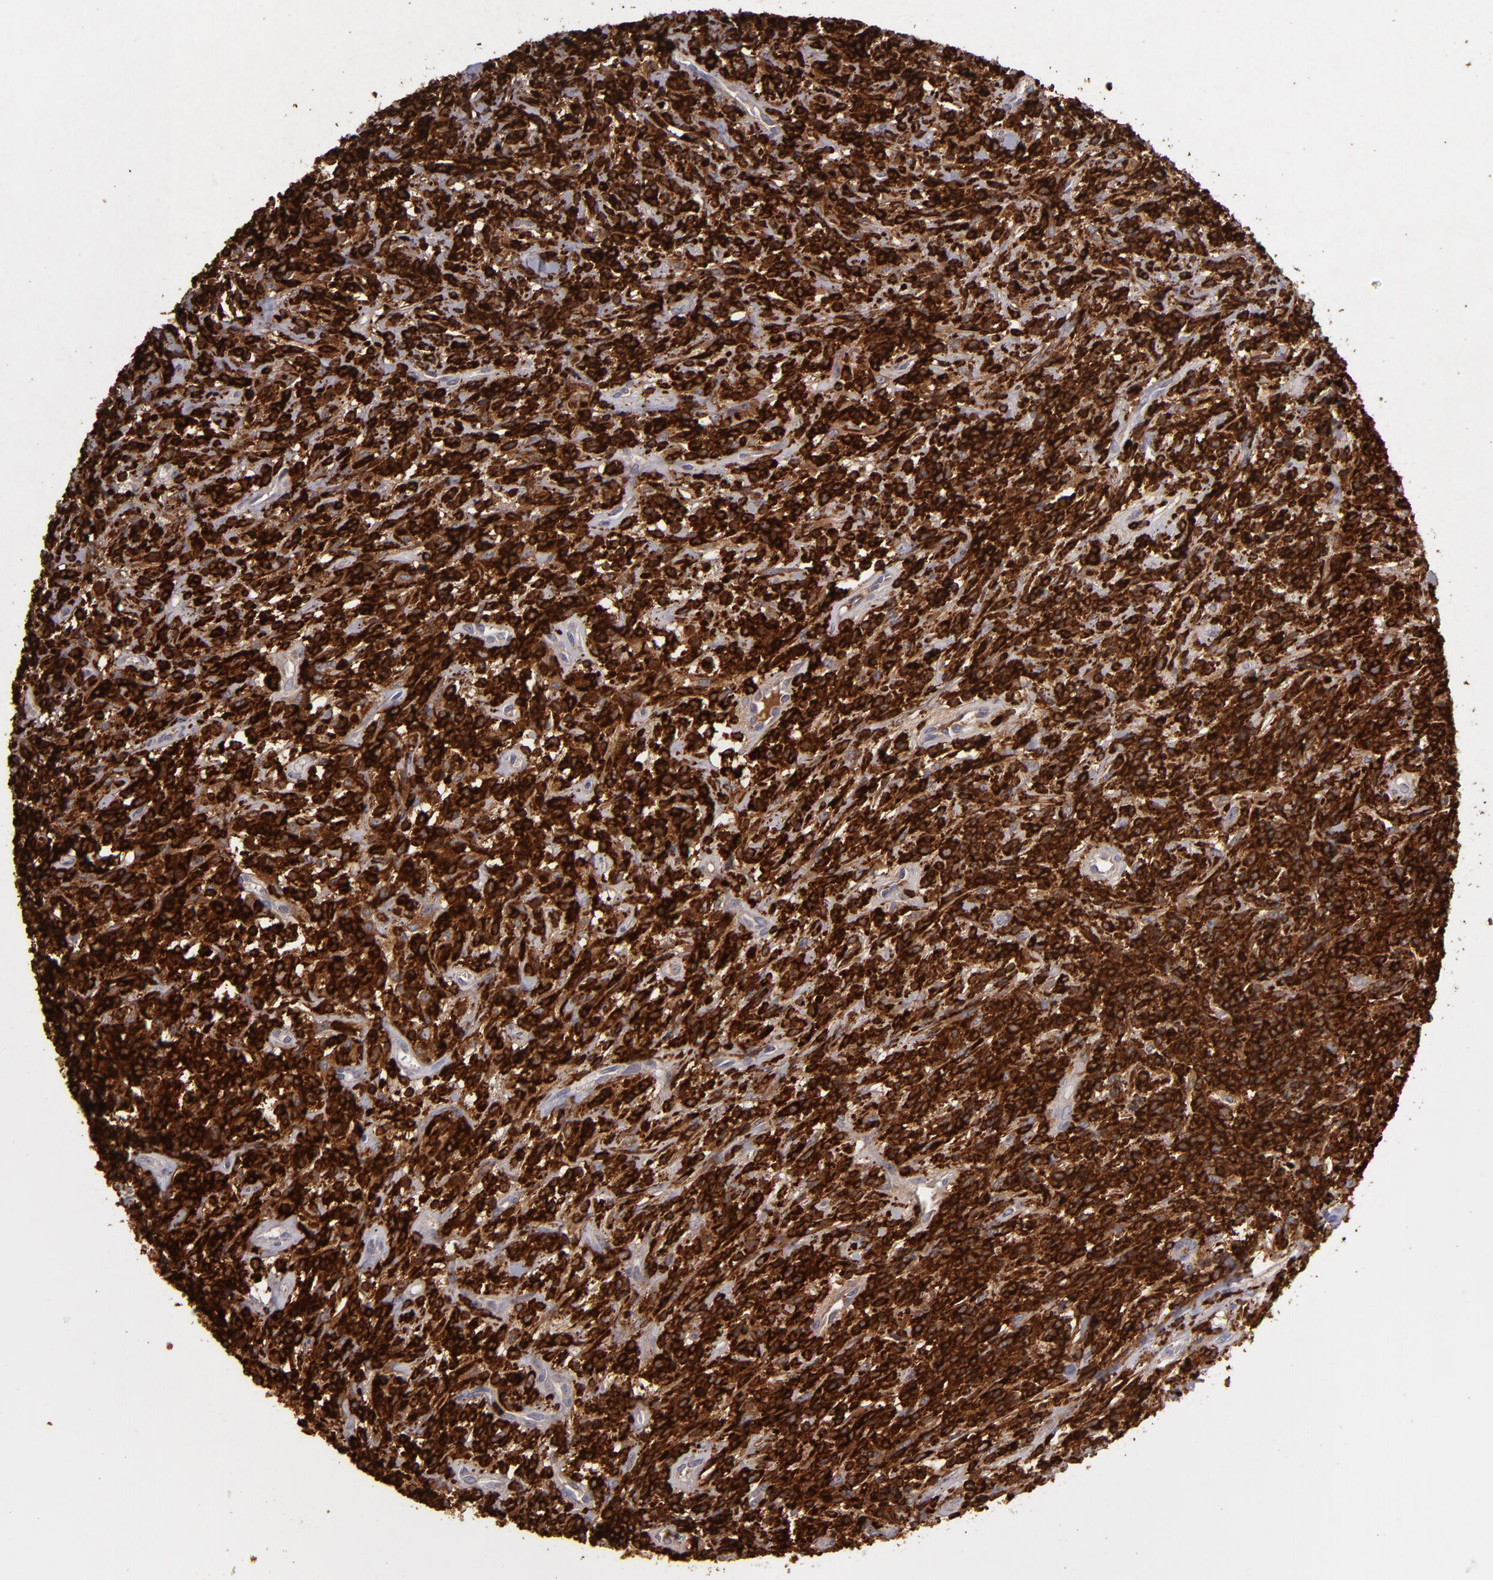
{"staining": {"intensity": "strong", "quantity": ">75%", "location": "cytoplasmic/membranous"}, "tissue": "lymphoma", "cell_type": "Tumor cells", "image_type": "cancer", "snomed": [{"axis": "morphology", "description": "Malignant lymphoma, non-Hodgkin's type, High grade"}, {"axis": "topography", "description": "Lymph node"}], "caption": "Human lymphoma stained for a protein (brown) demonstrates strong cytoplasmic/membranous positive staining in approximately >75% of tumor cells.", "gene": "WAS", "patient": {"sex": "female", "age": 73}}